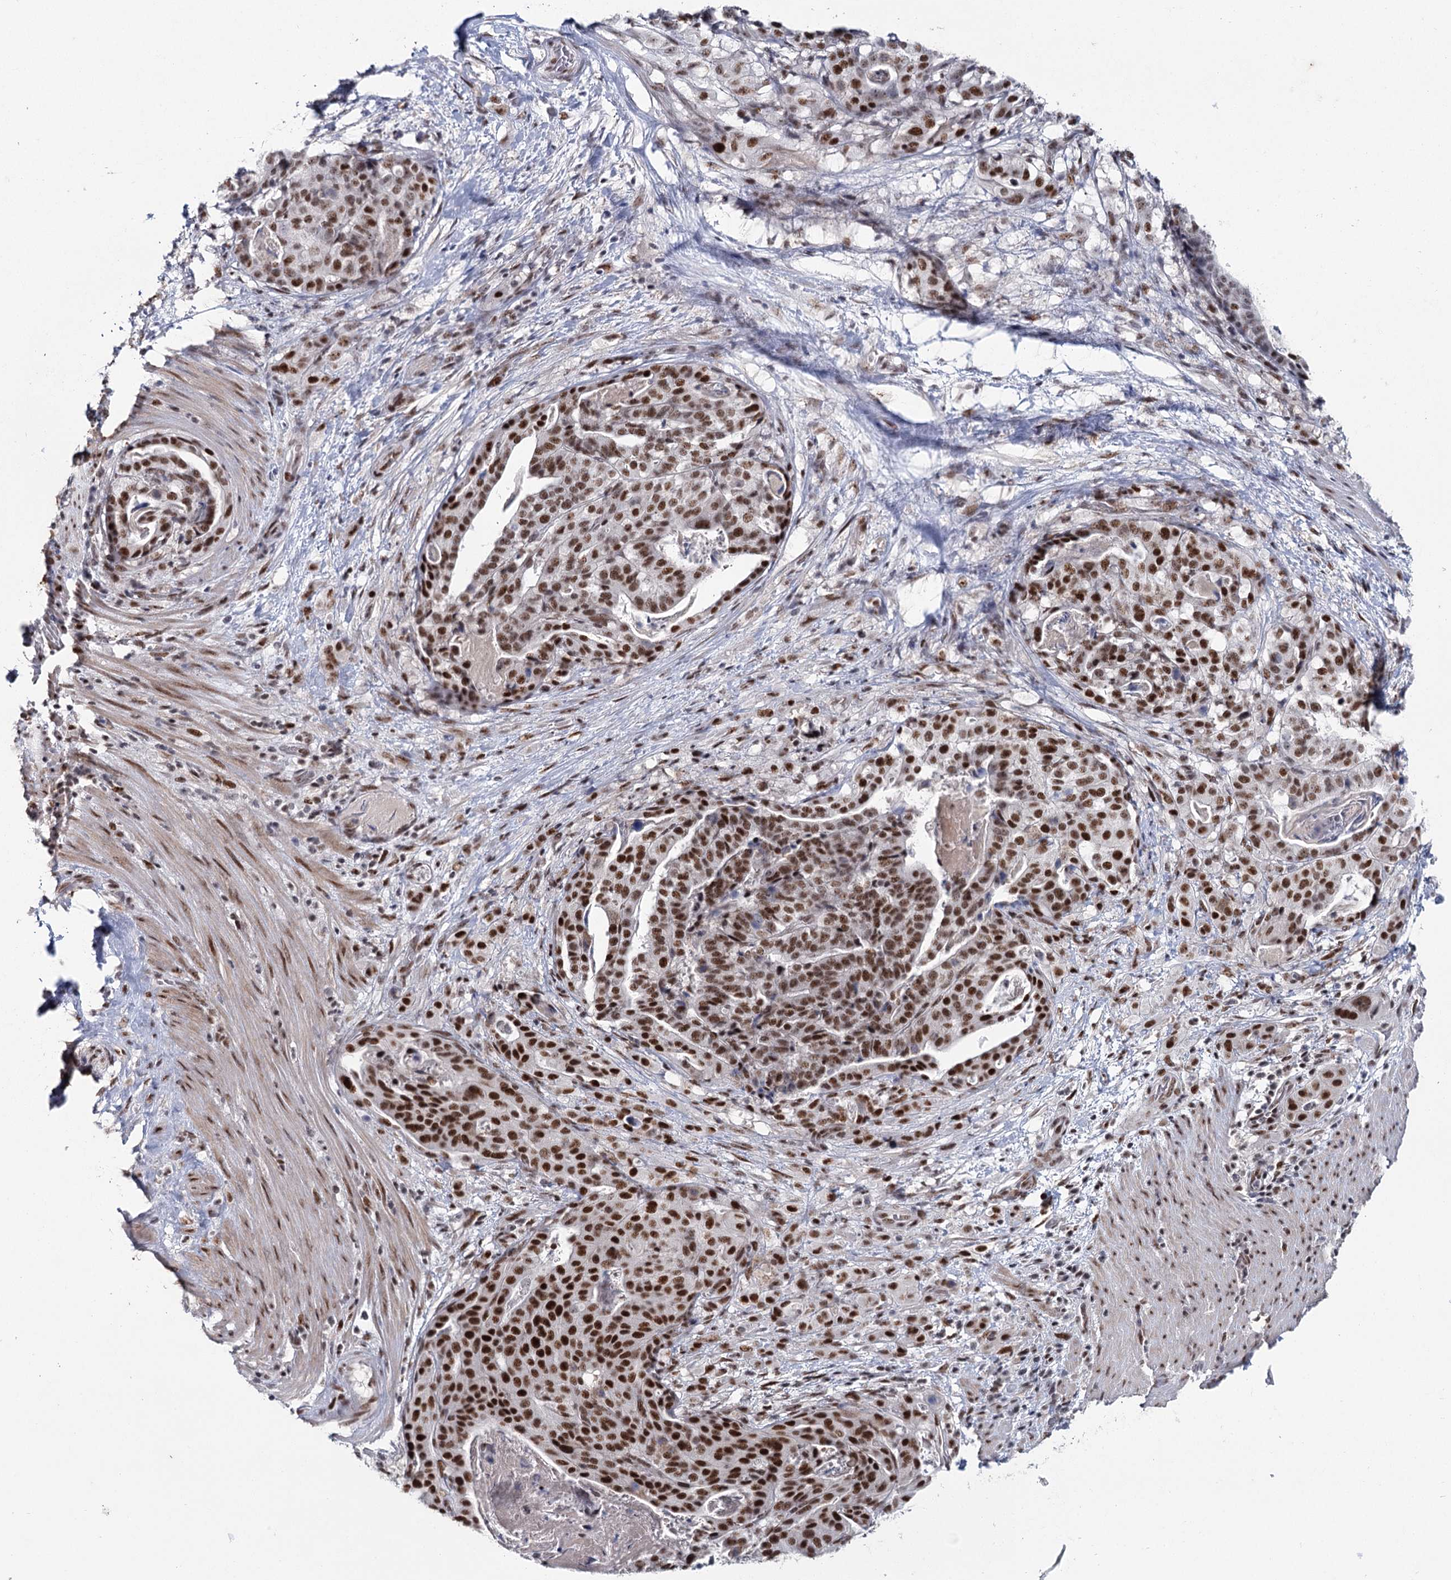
{"staining": {"intensity": "strong", "quantity": ">75%", "location": "nuclear"}, "tissue": "stomach cancer", "cell_type": "Tumor cells", "image_type": "cancer", "snomed": [{"axis": "morphology", "description": "Adenocarcinoma, NOS"}, {"axis": "topography", "description": "Stomach"}], "caption": "Stomach cancer stained for a protein (brown) displays strong nuclear positive staining in about >75% of tumor cells.", "gene": "SCAF8", "patient": {"sex": "male", "age": 48}}